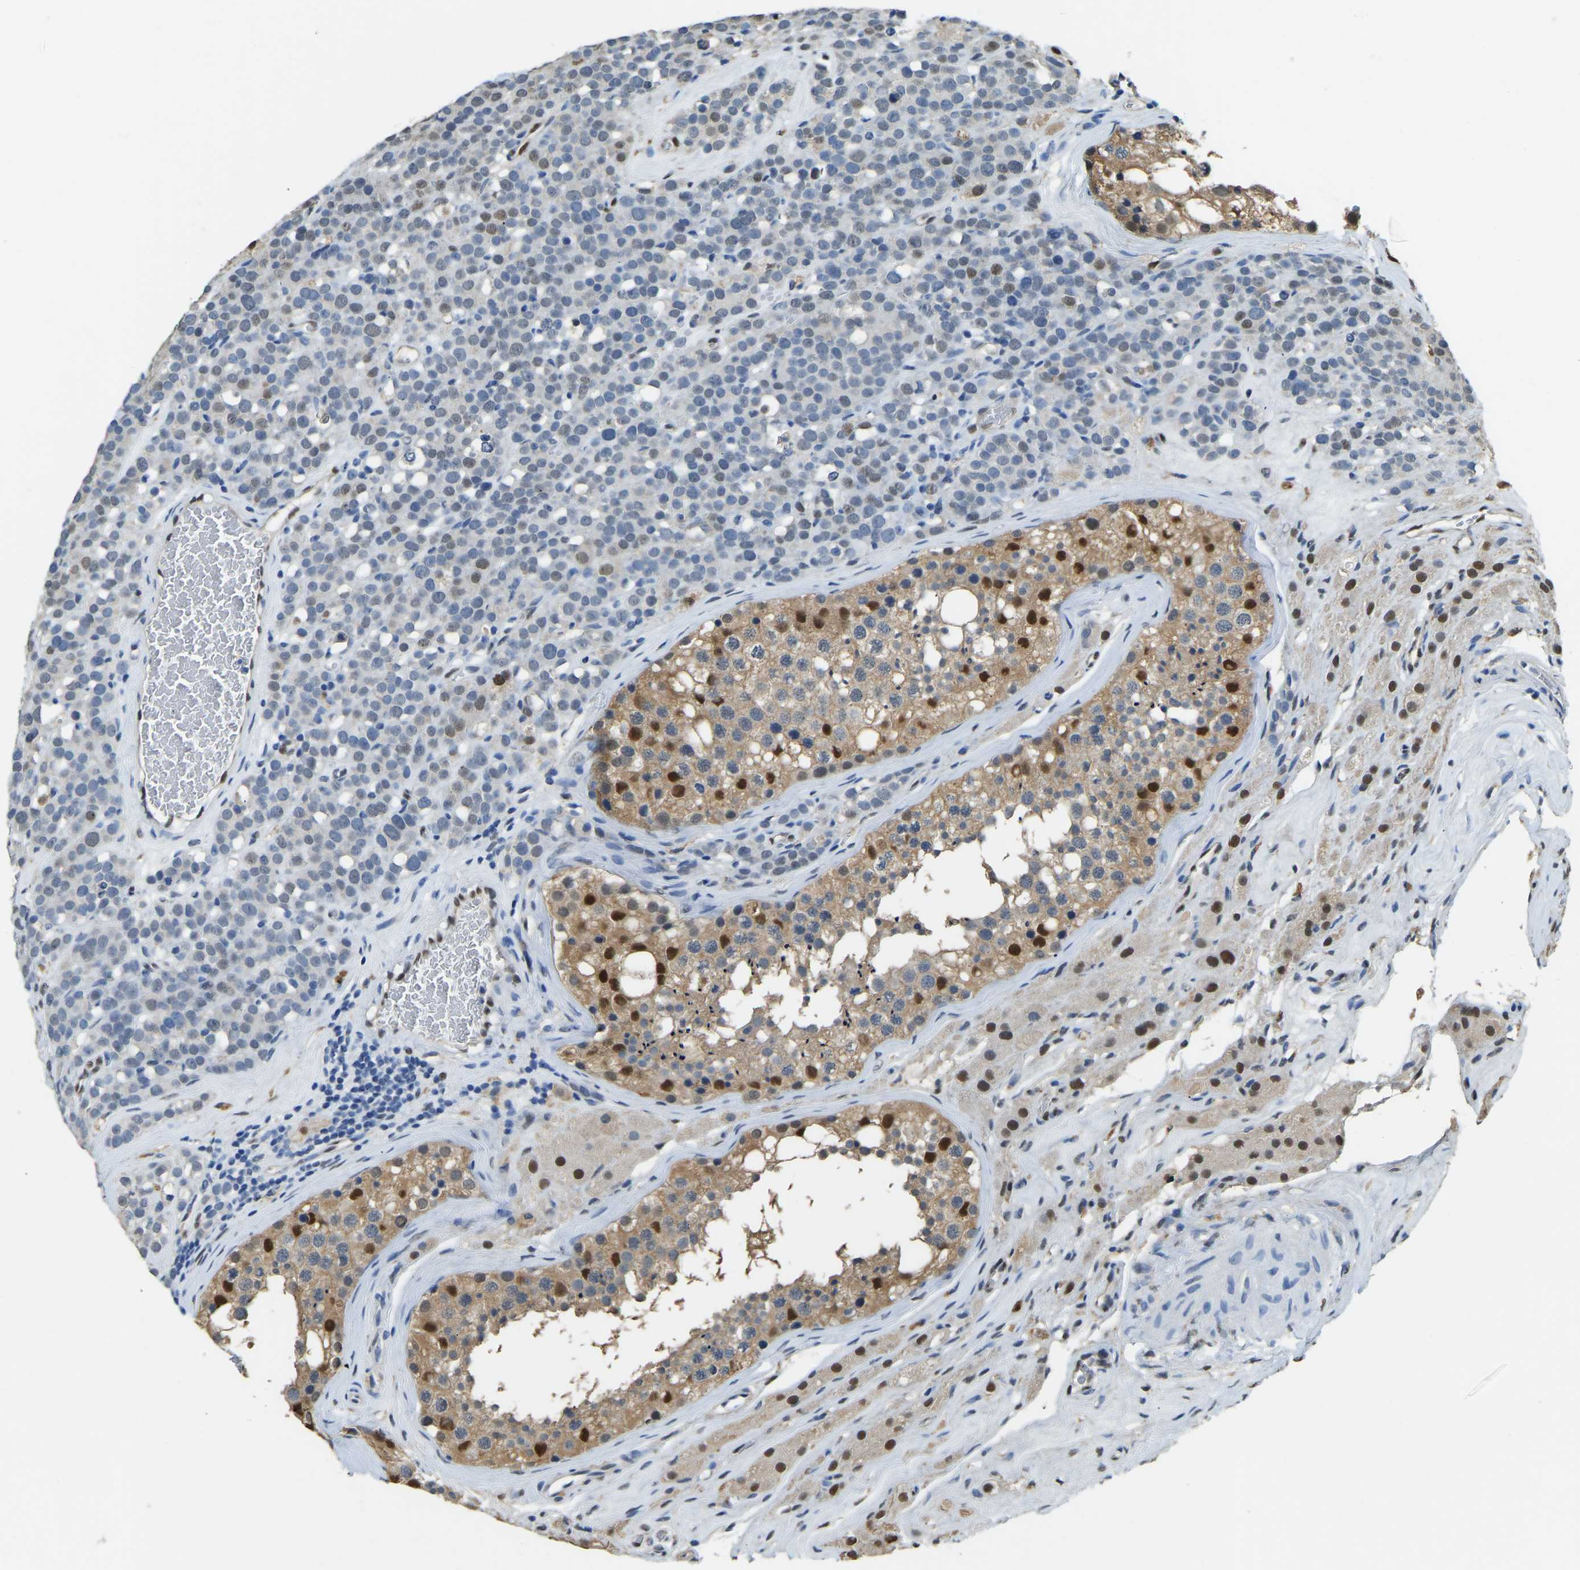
{"staining": {"intensity": "moderate", "quantity": "<25%", "location": "nuclear"}, "tissue": "testis cancer", "cell_type": "Tumor cells", "image_type": "cancer", "snomed": [{"axis": "morphology", "description": "Seminoma, NOS"}, {"axis": "topography", "description": "Testis"}], "caption": "Tumor cells show moderate nuclear positivity in approximately <25% of cells in testis cancer.", "gene": "NANS", "patient": {"sex": "male", "age": 71}}